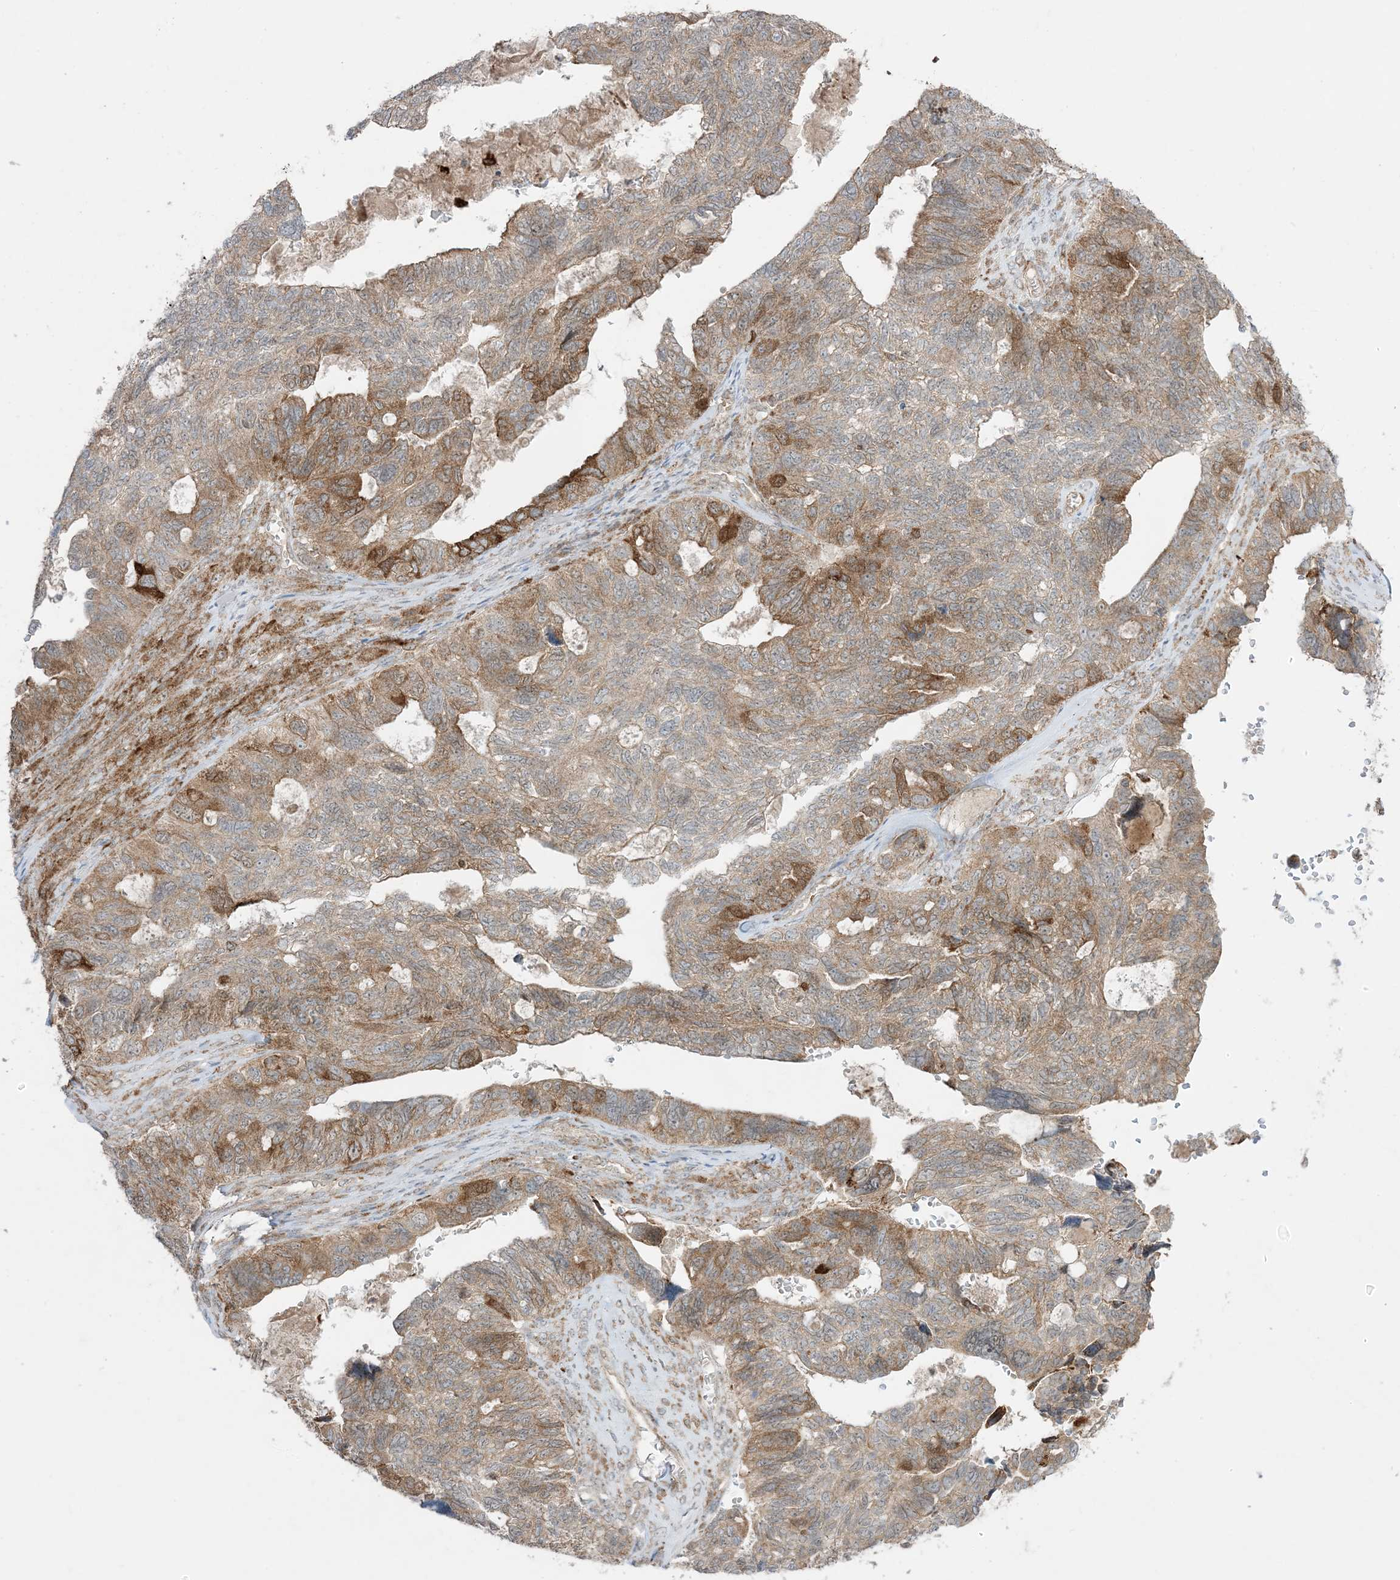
{"staining": {"intensity": "moderate", "quantity": ">75%", "location": "cytoplasmic/membranous"}, "tissue": "ovarian cancer", "cell_type": "Tumor cells", "image_type": "cancer", "snomed": [{"axis": "morphology", "description": "Cystadenocarcinoma, serous, NOS"}, {"axis": "topography", "description": "Ovary"}], "caption": "Human ovarian serous cystadenocarcinoma stained with a brown dye reveals moderate cytoplasmic/membranous positive expression in about >75% of tumor cells.", "gene": "ODC1", "patient": {"sex": "female", "age": 79}}